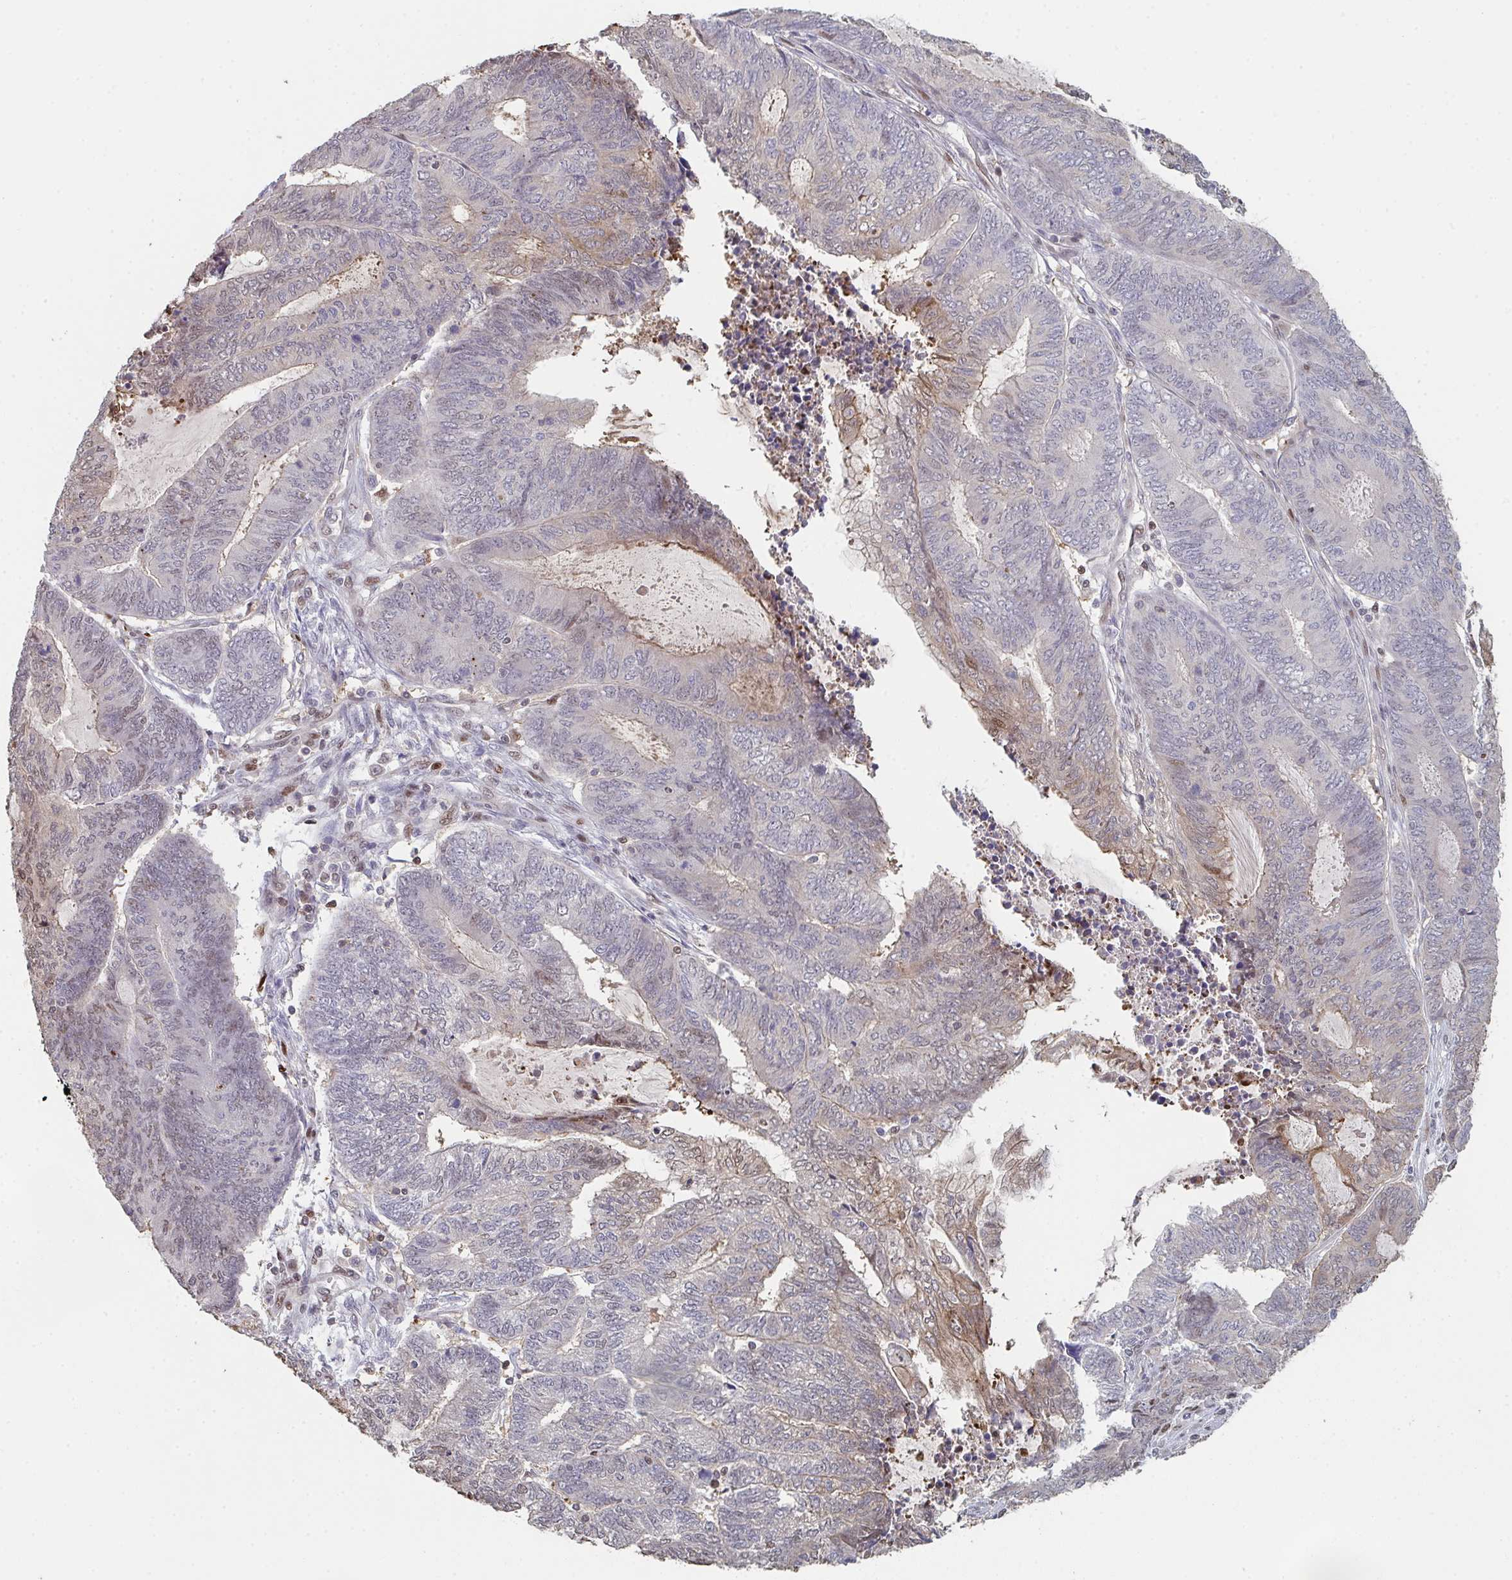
{"staining": {"intensity": "weak", "quantity": "<25%", "location": "cytoplasmic/membranous"}, "tissue": "endometrial cancer", "cell_type": "Tumor cells", "image_type": "cancer", "snomed": [{"axis": "morphology", "description": "Adenocarcinoma, NOS"}, {"axis": "topography", "description": "Uterus"}, {"axis": "topography", "description": "Endometrium"}], "caption": "Tumor cells show no significant positivity in endometrial cancer.", "gene": "ACD", "patient": {"sex": "female", "age": 70}}